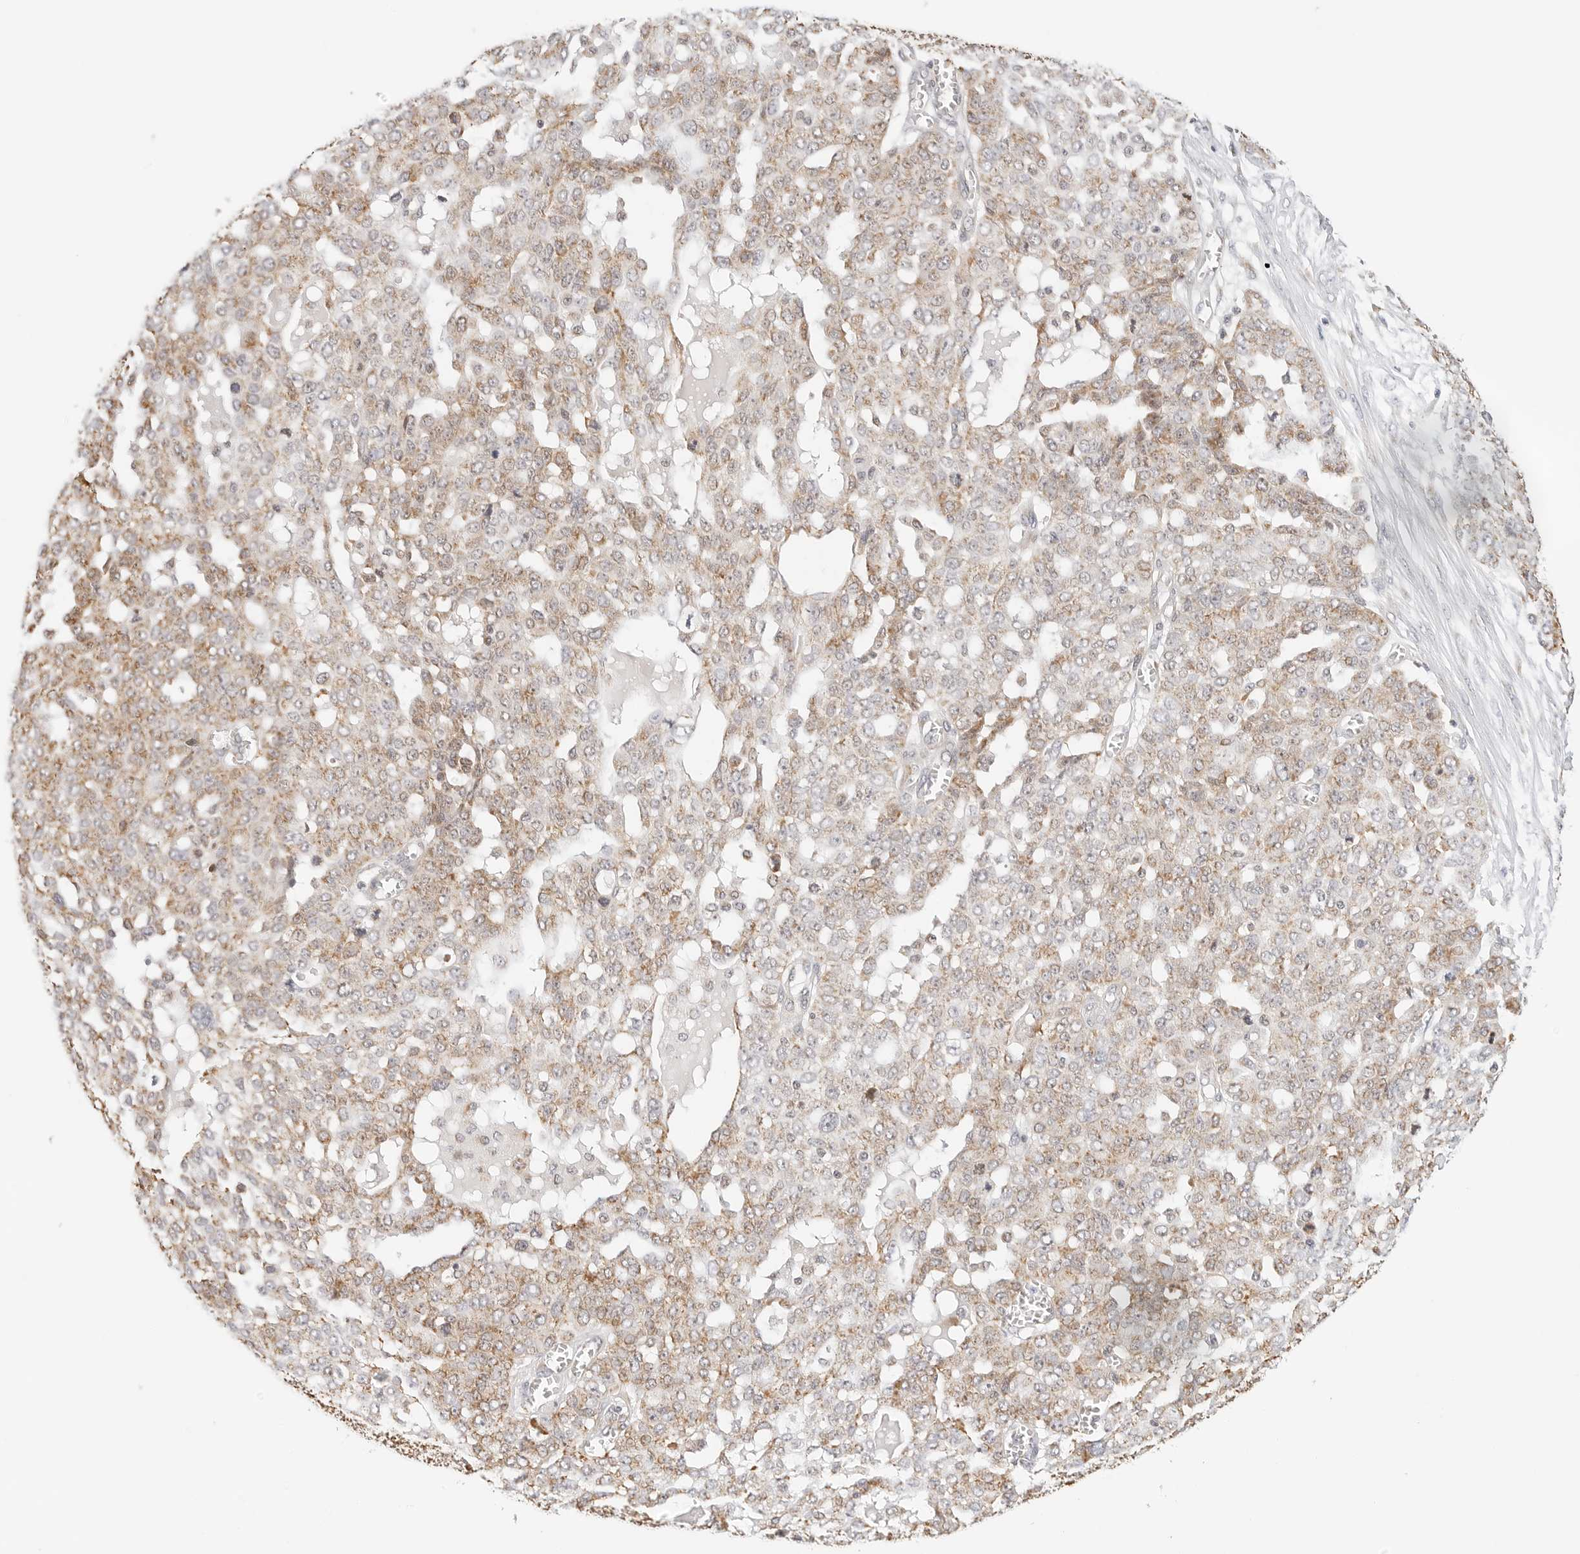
{"staining": {"intensity": "moderate", "quantity": "25%-75%", "location": "cytoplasmic/membranous"}, "tissue": "ovarian cancer", "cell_type": "Tumor cells", "image_type": "cancer", "snomed": [{"axis": "morphology", "description": "Cystadenocarcinoma, serous, NOS"}, {"axis": "topography", "description": "Soft tissue"}, {"axis": "topography", "description": "Ovary"}], "caption": "This is an image of IHC staining of serous cystadenocarcinoma (ovarian), which shows moderate positivity in the cytoplasmic/membranous of tumor cells.", "gene": "ATL1", "patient": {"sex": "female", "age": 57}}